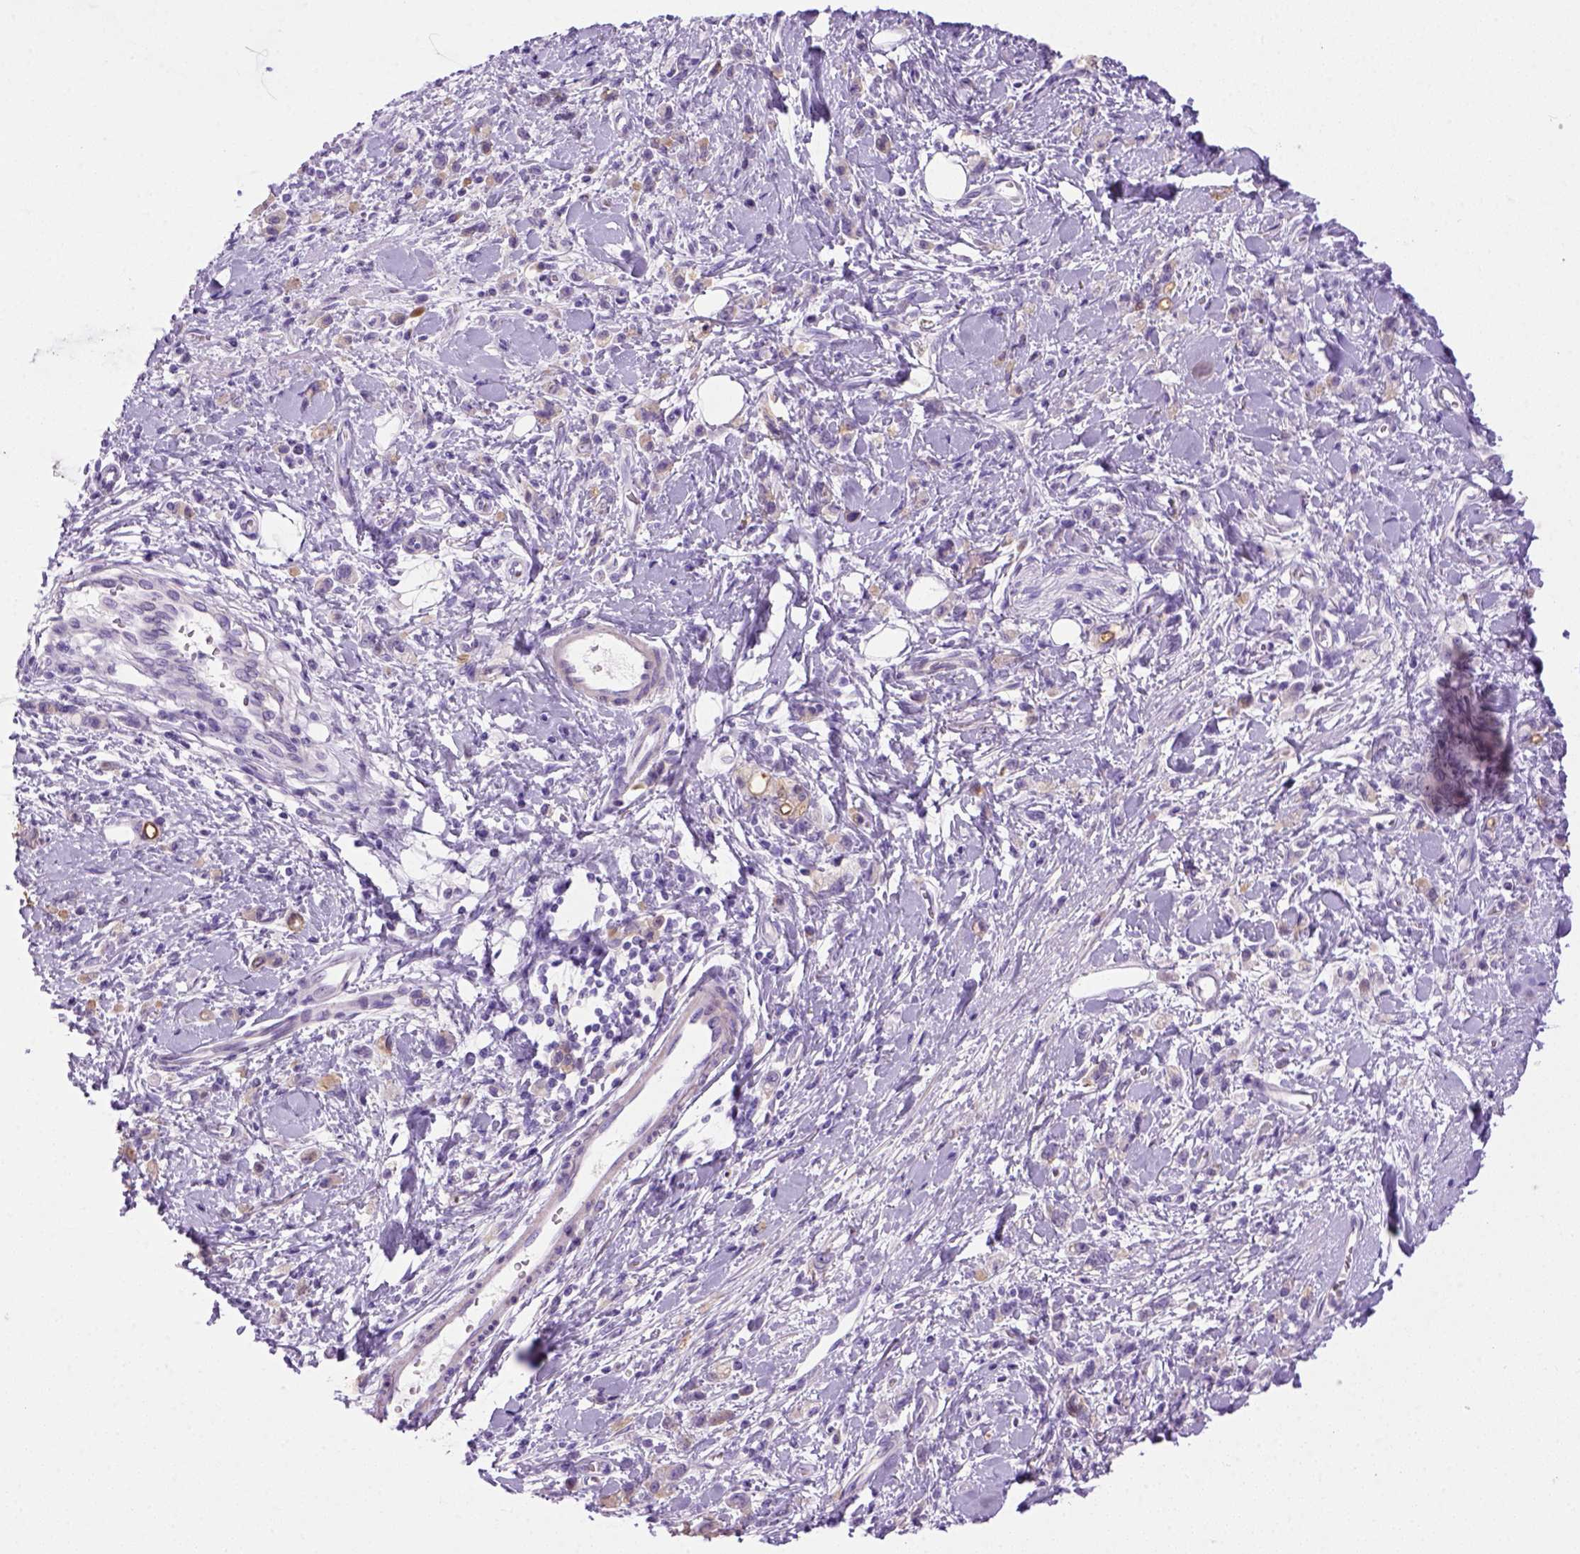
{"staining": {"intensity": "negative", "quantity": "none", "location": "none"}, "tissue": "stomach cancer", "cell_type": "Tumor cells", "image_type": "cancer", "snomed": [{"axis": "morphology", "description": "Adenocarcinoma, NOS"}, {"axis": "topography", "description": "Stomach"}], "caption": "This is an IHC photomicrograph of stomach cancer. There is no positivity in tumor cells.", "gene": "DNAH11", "patient": {"sex": "male", "age": 77}}